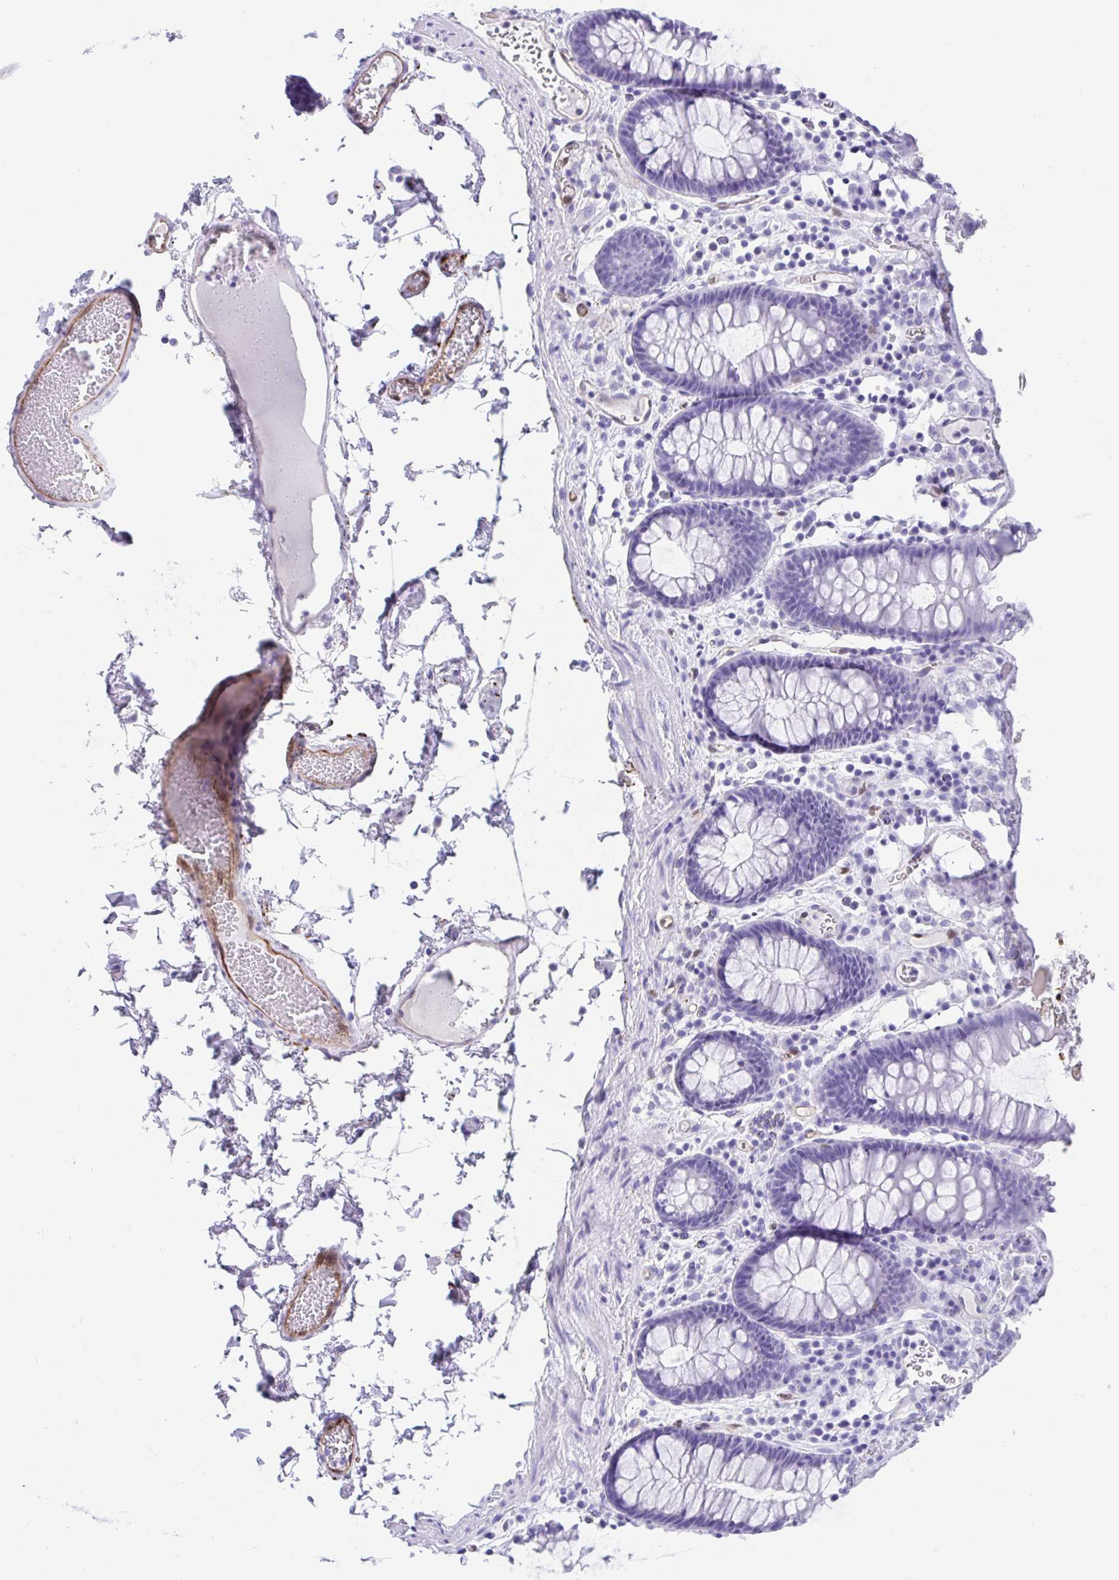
{"staining": {"intensity": "moderate", "quantity": ">75%", "location": "cytoplasmic/membranous"}, "tissue": "colon", "cell_type": "Endothelial cells", "image_type": "normal", "snomed": [{"axis": "morphology", "description": "Normal tissue, NOS"}, {"axis": "topography", "description": "Colon"}, {"axis": "topography", "description": "Peripheral nerve tissue"}], "caption": "Immunohistochemical staining of normal human colon exhibits medium levels of moderate cytoplasmic/membranous staining in about >75% of endothelial cells. Using DAB (3,3'-diaminobenzidine) (brown) and hematoxylin (blue) stains, captured at high magnification using brightfield microscopy.", "gene": "FAM107A", "patient": {"sex": "male", "age": 84}}